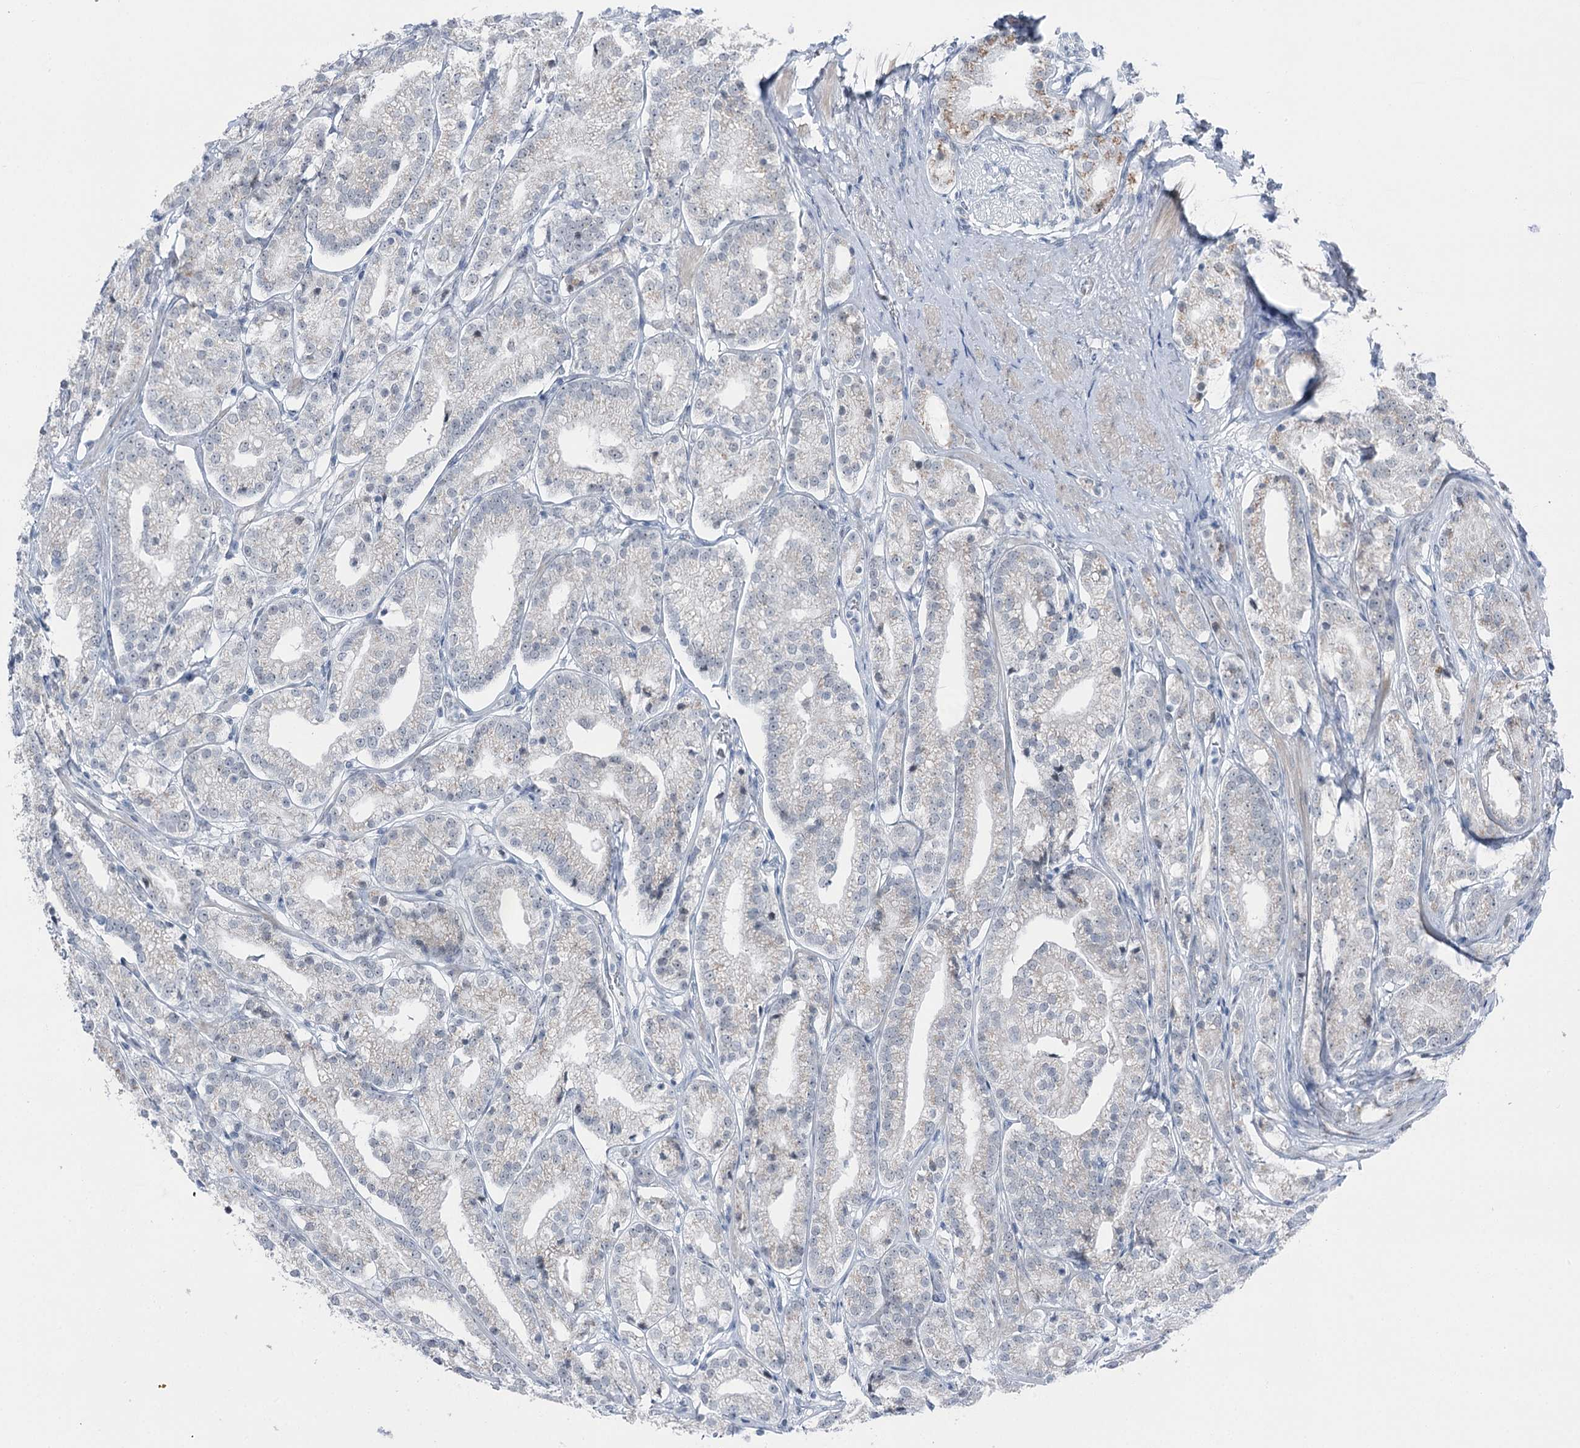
{"staining": {"intensity": "negative", "quantity": "none", "location": "none"}, "tissue": "prostate cancer", "cell_type": "Tumor cells", "image_type": "cancer", "snomed": [{"axis": "morphology", "description": "Adenocarcinoma, High grade"}, {"axis": "topography", "description": "Prostate"}], "caption": "Micrograph shows no significant protein positivity in tumor cells of prostate adenocarcinoma (high-grade).", "gene": "STEEP1", "patient": {"sex": "male", "age": 69}}